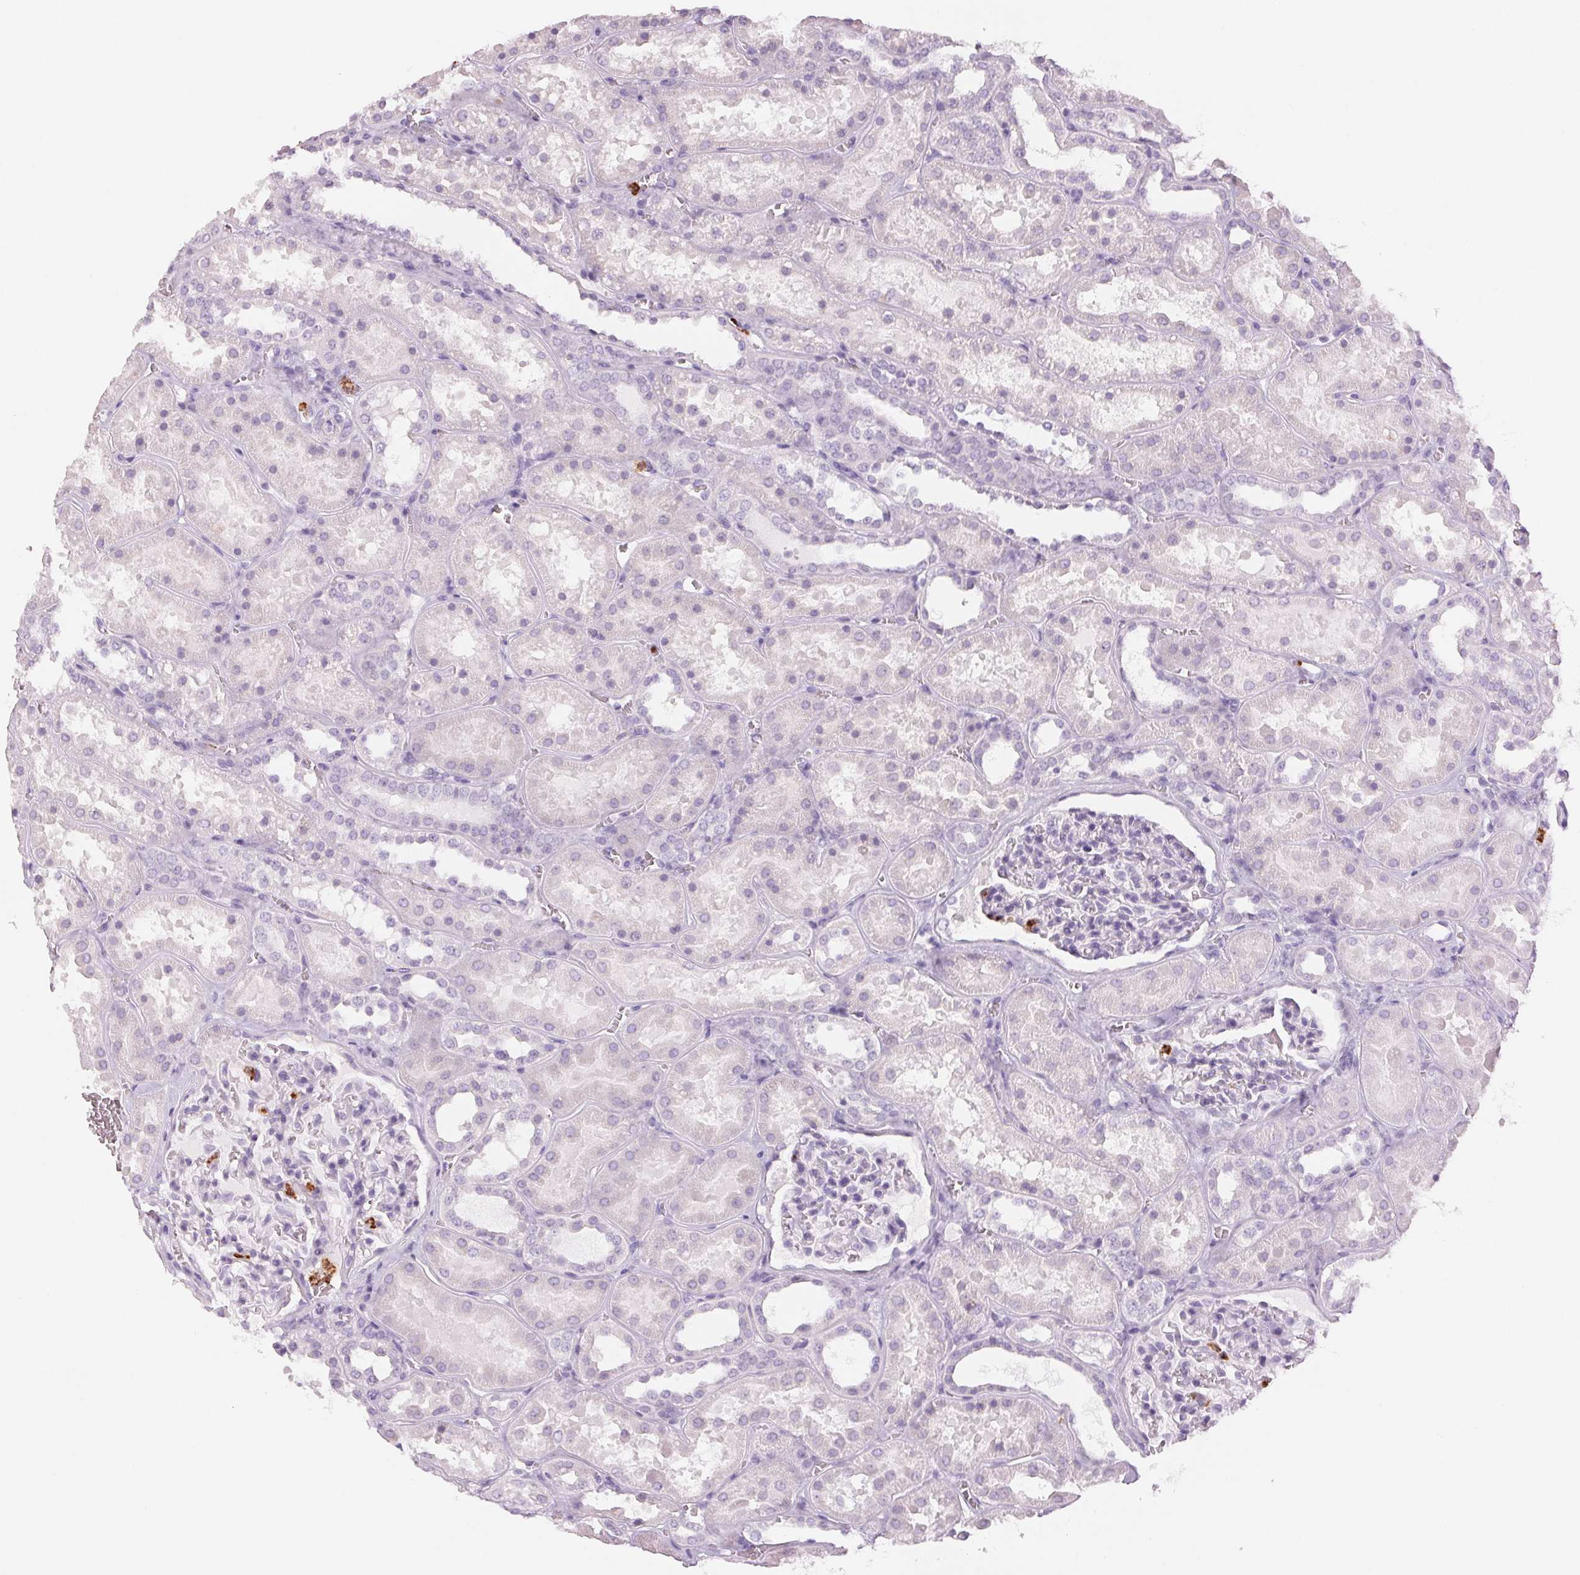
{"staining": {"intensity": "negative", "quantity": "none", "location": "none"}, "tissue": "kidney", "cell_type": "Cells in glomeruli", "image_type": "normal", "snomed": [{"axis": "morphology", "description": "Normal tissue, NOS"}, {"axis": "topography", "description": "Kidney"}], "caption": "Immunohistochemistry (IHC) micrograph of benign kidney: kidney stained with DAB shows no significant protein expression in cells in glomeruli.", "gene": "KLK7", "patient": {"sex": "female", "age": 41}}